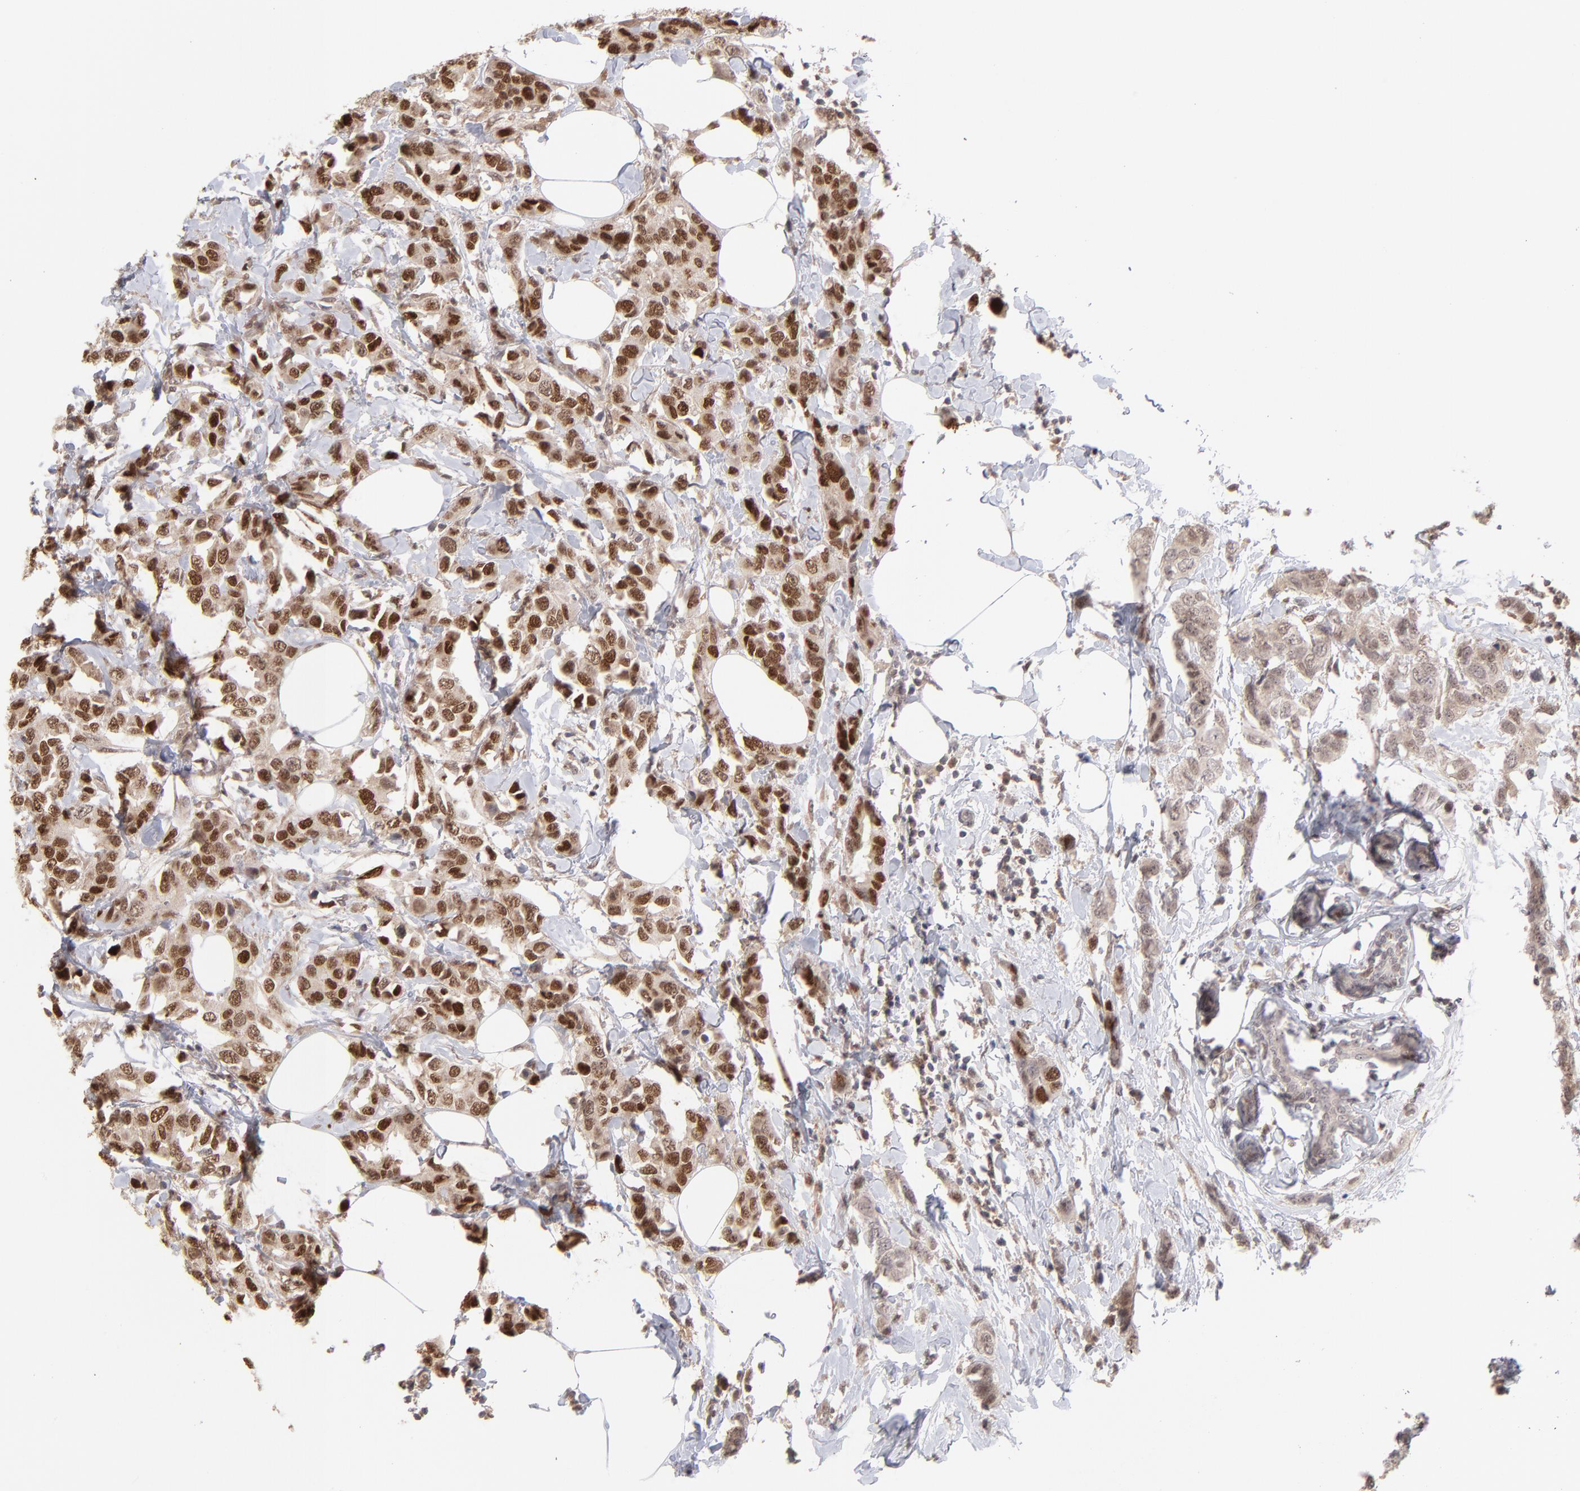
{"staining": {"intensity": "strong", "quantity": ">75%", "location": "nuclear"}, "tissue": "breast cancer", "cell_type": "Tumor cells", "image_type": "cancer", "snomed": [{"axis": "morphology", "description": "Normal tissue, NOS"}, {"axis": "morphology", "description": "Duct carcinoma"}, {"axis": "topography", "description": "Breast"}], "caption": "Intraductal carcinoma (breast) stained with DAB (3,3'-diaminobenzidine) immunohistochemistry demonstrates high levels of strong nuclear expression in about >75% of tumor cells.", "gene": "OAS1", "patient": {"sex": "female", "age": 50}}